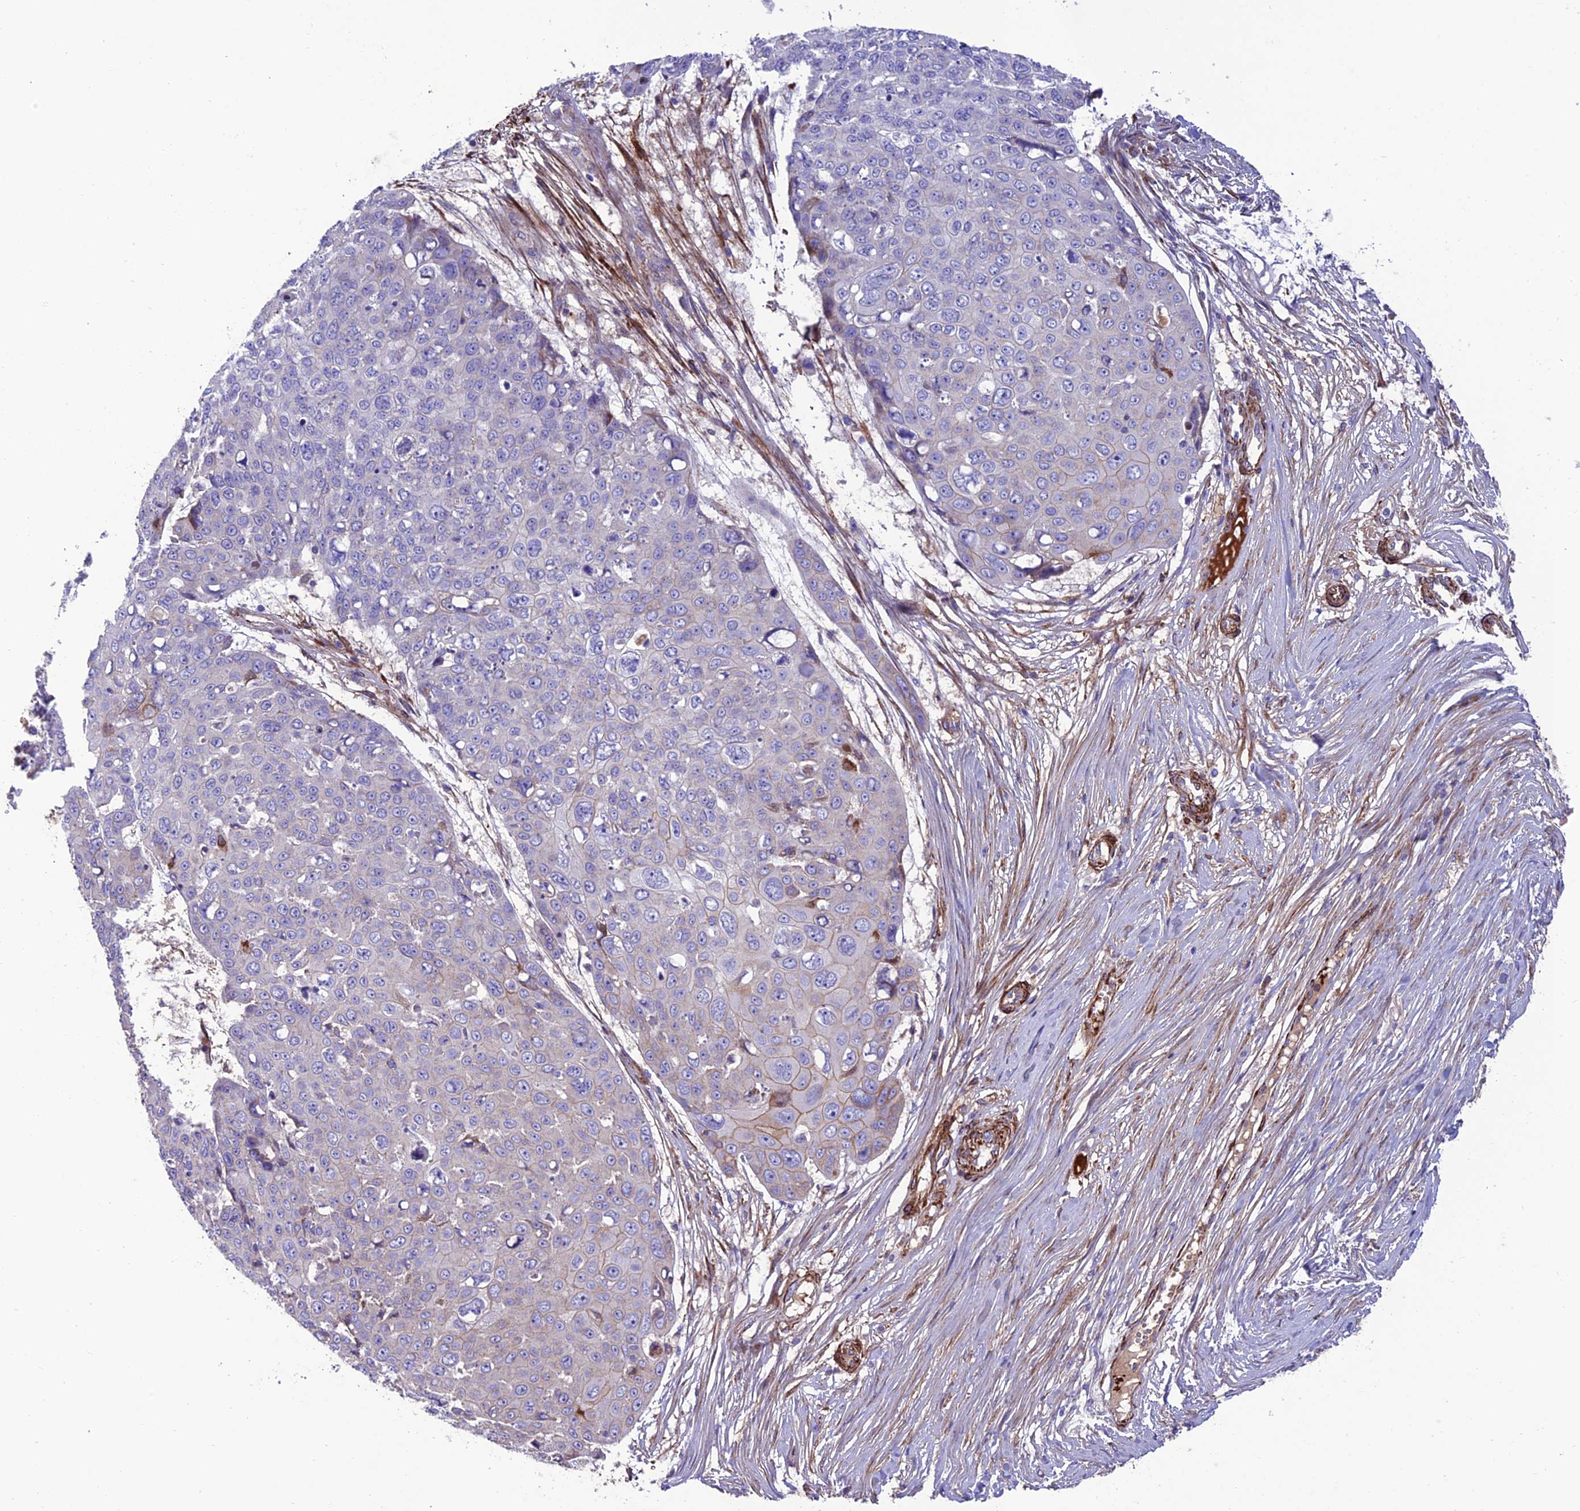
{"staining": {"intensity": "weak", "quantity": "<25%", "location": "cytoplasmic/membranous"}, "tissue": "skin cancer", "cell_type": "Tumor cells", "image_type": "cancer", "snomed": [{"axis": "morphology", "description": "Squamous cell carcinoma, NOS"}, {"axis": "topography", "description": "Skin"}], "caption": "The histopathology image demonstrates no staining of tumor cells in squamous cell carcinoma (skin).", "gene": "REX1BD", "patient": {"sex": "male", "age": 71}}